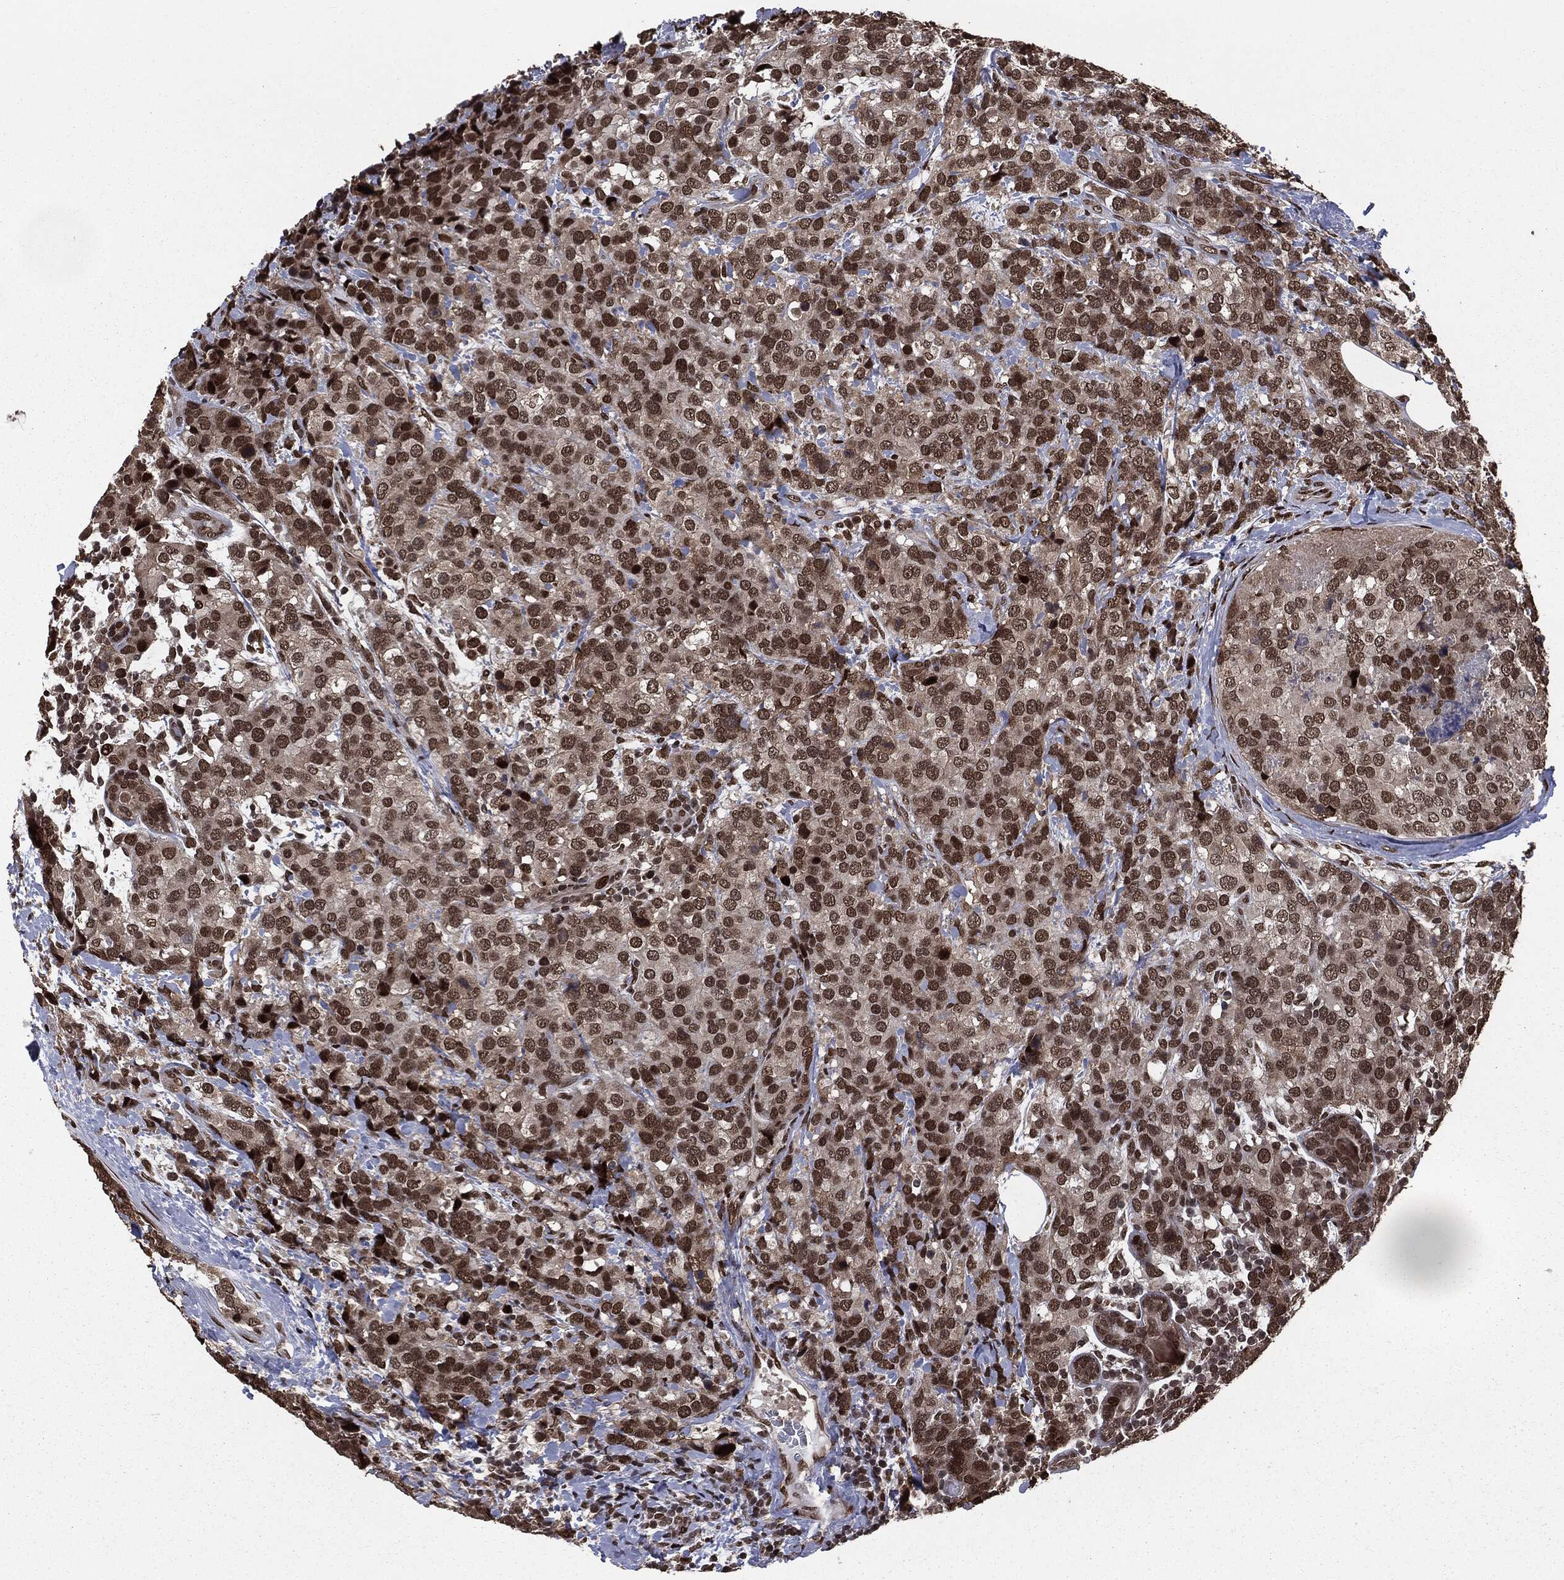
{"staining": {"intensity": "strong", "quantity": ">75%", "location": "nuclear"}, "tissue": "breast cancer", "cell_type": "Tumor cells", "image_type": "cancer", "snomed": [{"axis": "morphology", "description": "Lobular carcinoma"}, {"axis": "topography", "description": "Breast"}], "caption": "High-magnification brightfield microscopy of lobular carcinoma (breast) stained with DAB (3,3'-diaminobenzidine) (brown) and counterstained with hematoxylin (blue). tumor cells exhibit strong nuclear expression is present in approximately>75% of cells.", "gene": "DVL2", "patient": {"sex": "female", "age": 59}}